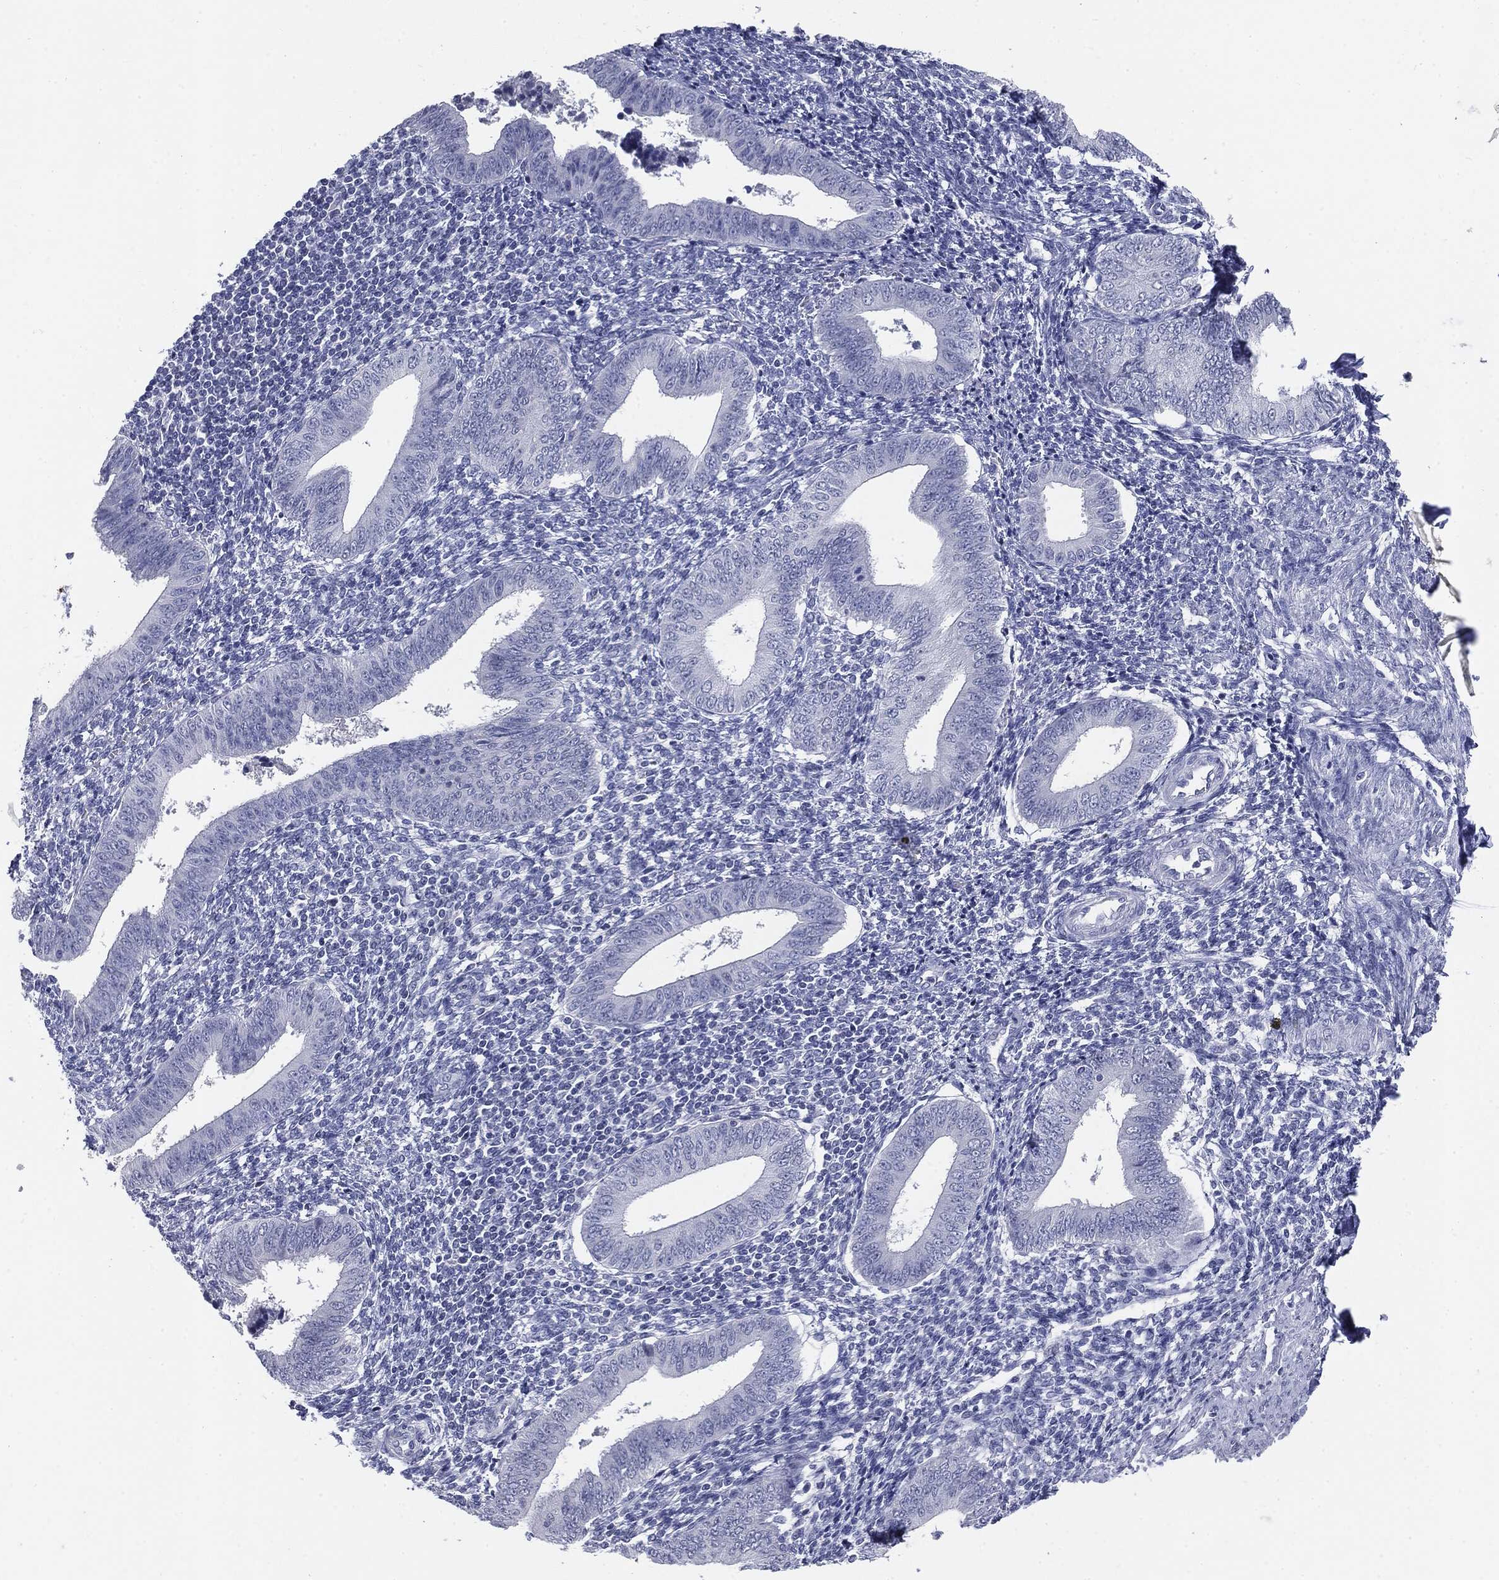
{"staining": {"intensity": "negative", "quantity": "none", "location": "none"}, "tissue": "endometrium", "cell_type": "Cells in endometrial stroma", "image_type": "normal", "snomed": [{"axis": "morphology", "description": "Normal tissue, NOS"}, {"axis": "topography", "description": "Endometrium"}], "caption": "This image is of unremarkable endometrium stained with immunohistochemistry (IHC) to label a protein in brown with the nuclei are counter-stained blue. There is no expression in cells in endometrial stroma. (DAB (3,3'-diaminobenzidine) immunohistochemistry visualized using brightfield microscopy, high magnification).", "gene": "CGB1", "patient": {"sex": "female", "age": 39}}